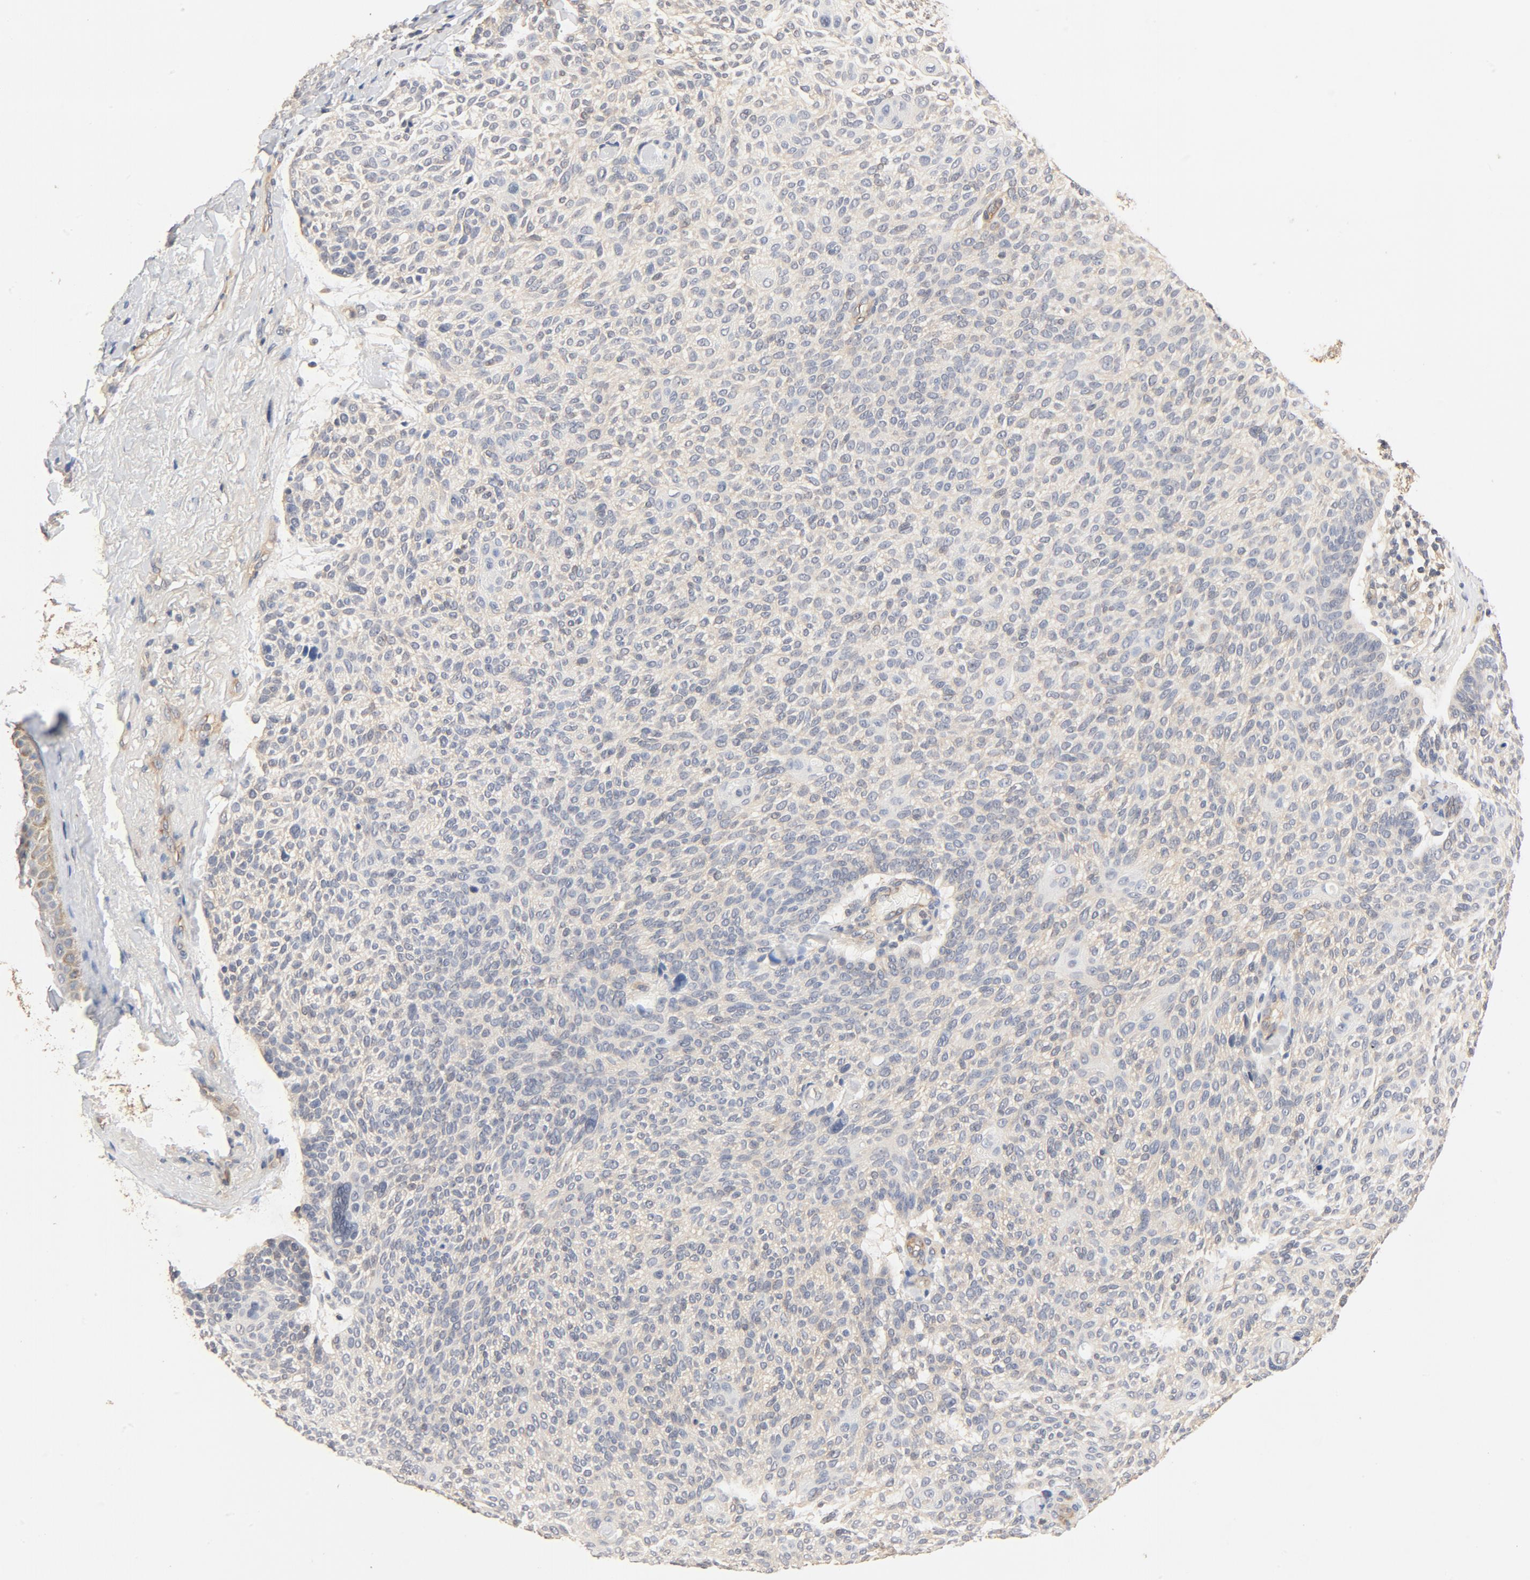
{"staining": {"intensity": "negative", "quantity": "none", "location": "none"}, "tissue": "skin cancer", "cell_type": "Tumor cells", "image_type": "cancer", "snomed": [{"axis": "morphology", "description": "Normal tissue, NOS"}, {"axis": "morphology", "description": "Basal cell carcinoma"}, {"axis": "topography", "description": "Skin"}], "caption": "Tumor cells are negative for protein expression in human basal cell carcinoma (skin).", "gene": "UBE2J1", "patient": {"sex": "female", "age": 70}}